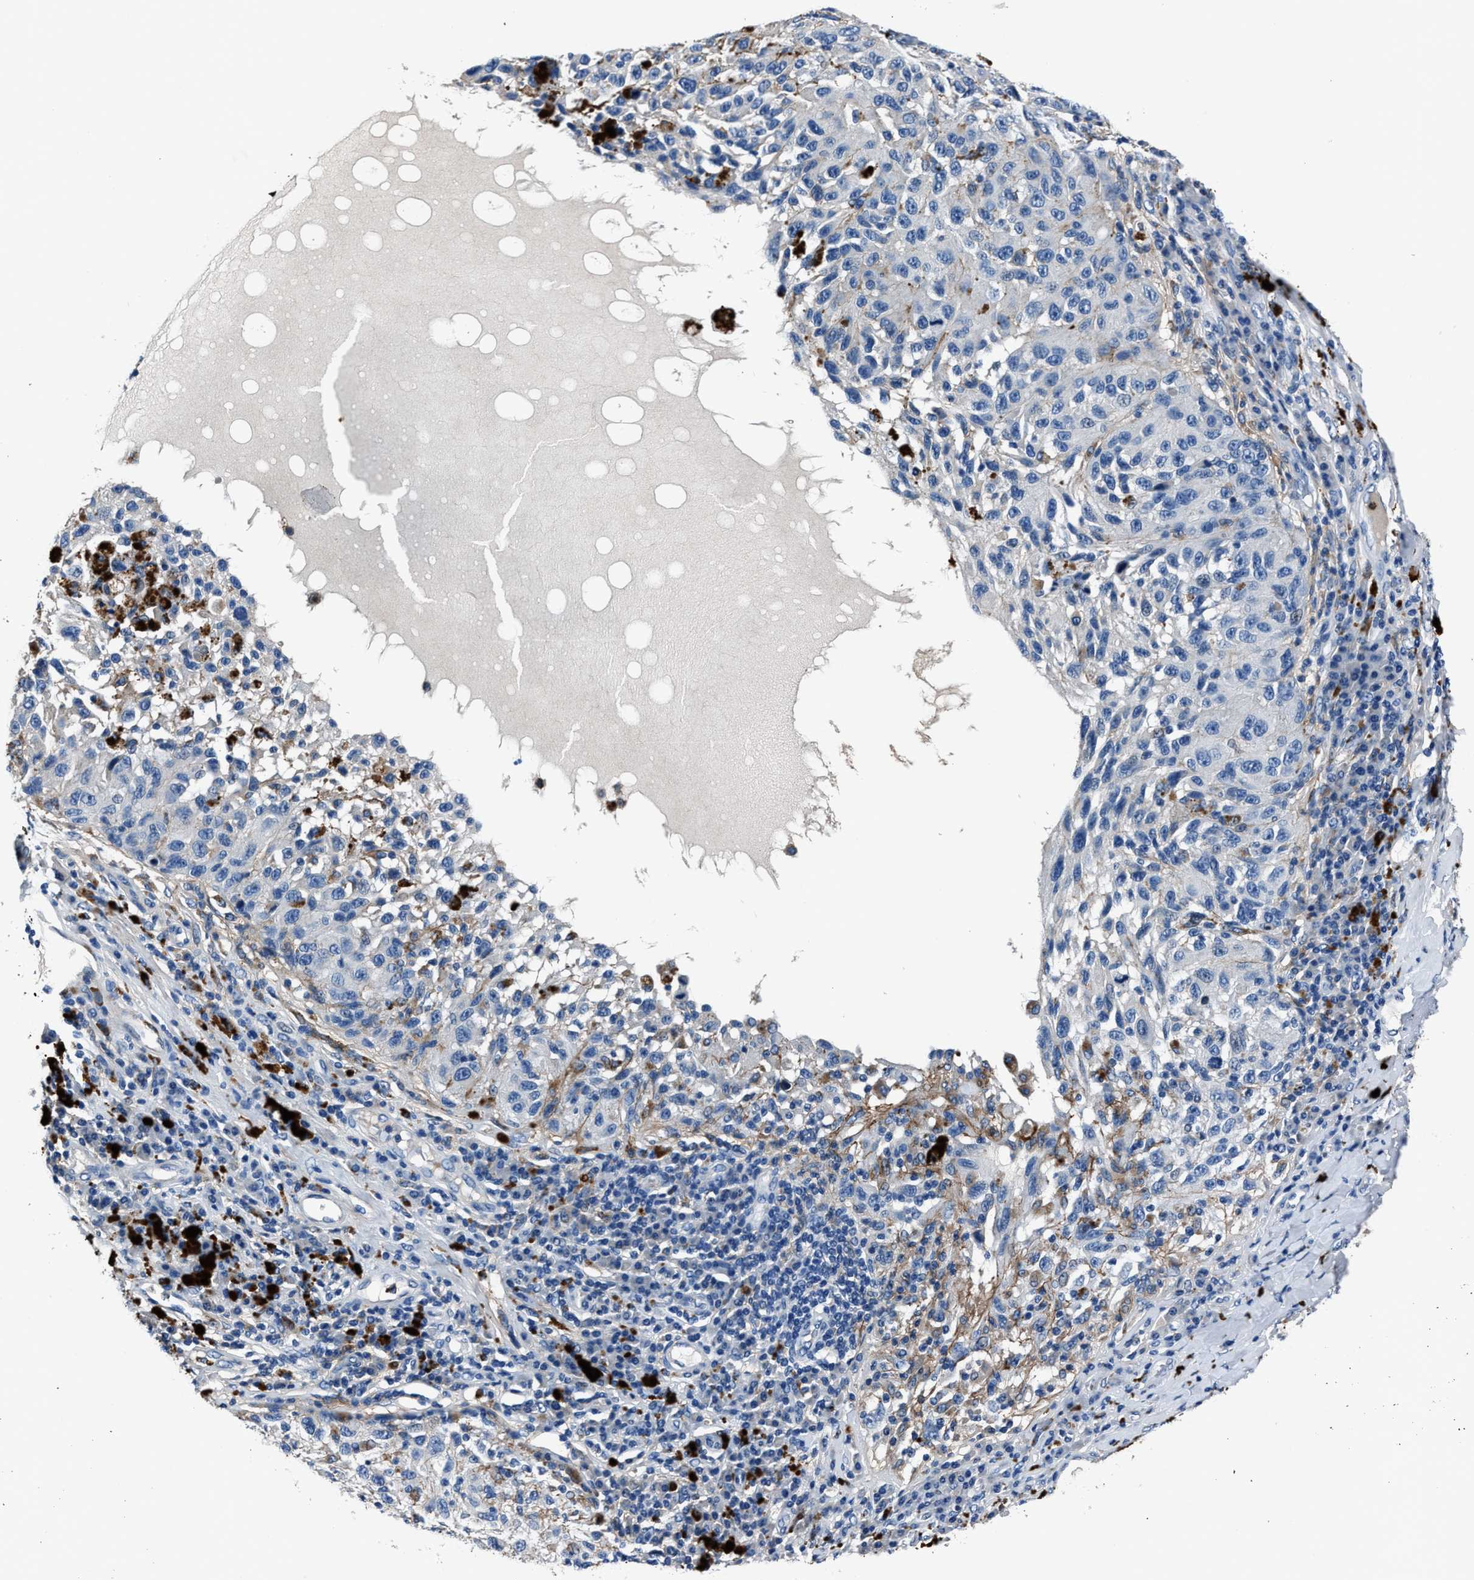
{"staining": {"intensity": "negative", "quantity": "none", "location": "none"}, "tissue": "melanoma", "cell_type": "Tumor cells", "image_type": "cancer", "snomed": [{"axis": "morphology", "description": "Malignant melanoma, NOS"}, {"axis": "topography", "description": "Skin"}], "caption": "Image shows no significant protein expression in tumor cells of melanoma.", "gene": "FGL2", "patient": {"sex": "female", "age": 73}}